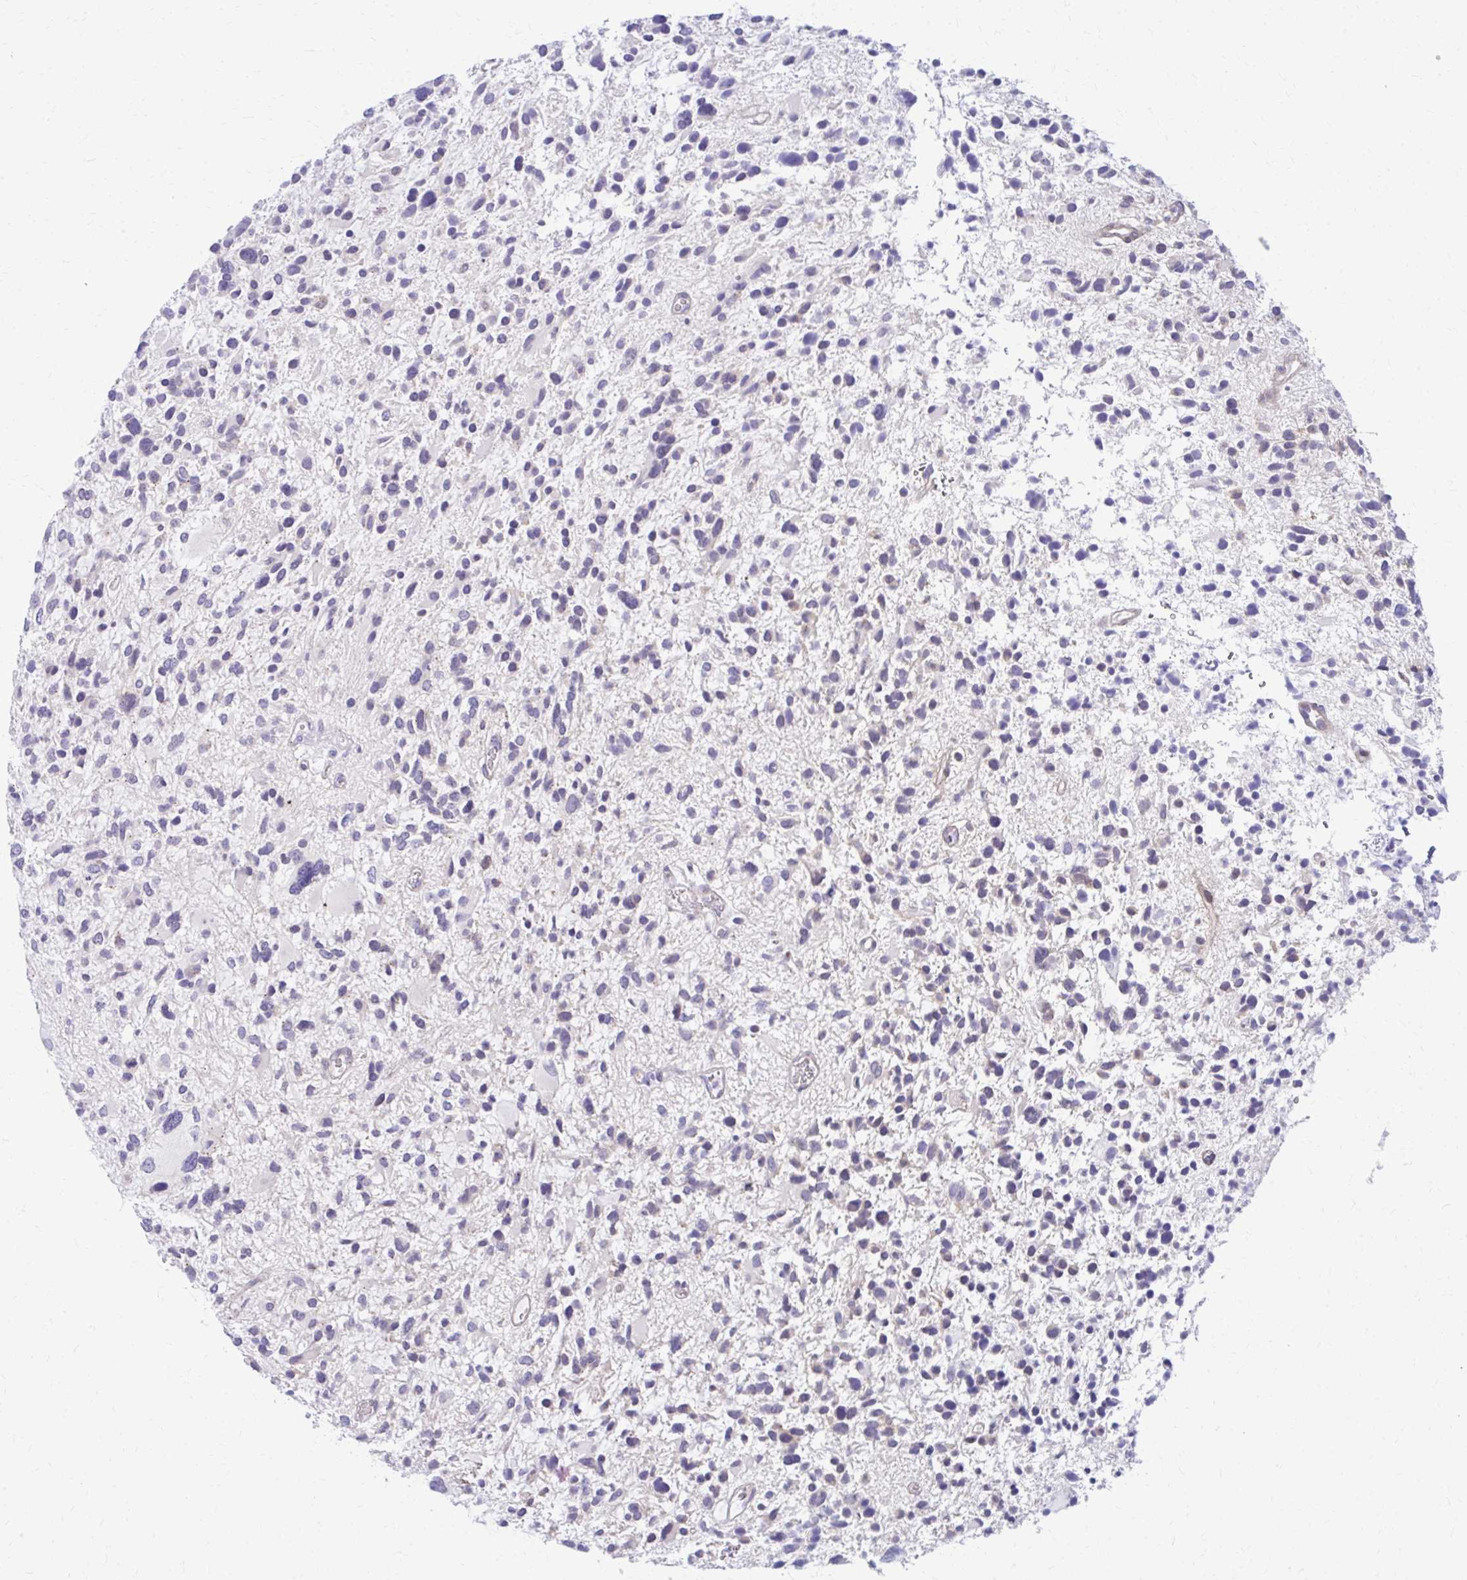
{"staining": {"intensity": "negative", "quantity": "none", "location": "none"}, "tissue": "glioma", "cell_type": "Tumor cells", "image_type": "cancer", "snomed": [{"axis": "morphology", "description": "Glioma, malignant, High grade"}, {"axis": "topography", "description": "Brain"}], "caption": "Tumor cells are negative for brown protein staining in malignant high-grade glioma. (IHC, brightfield microscopy, high magnification).", "gene": "RADIL", "patient": {"sex": "female", "age": 11}}